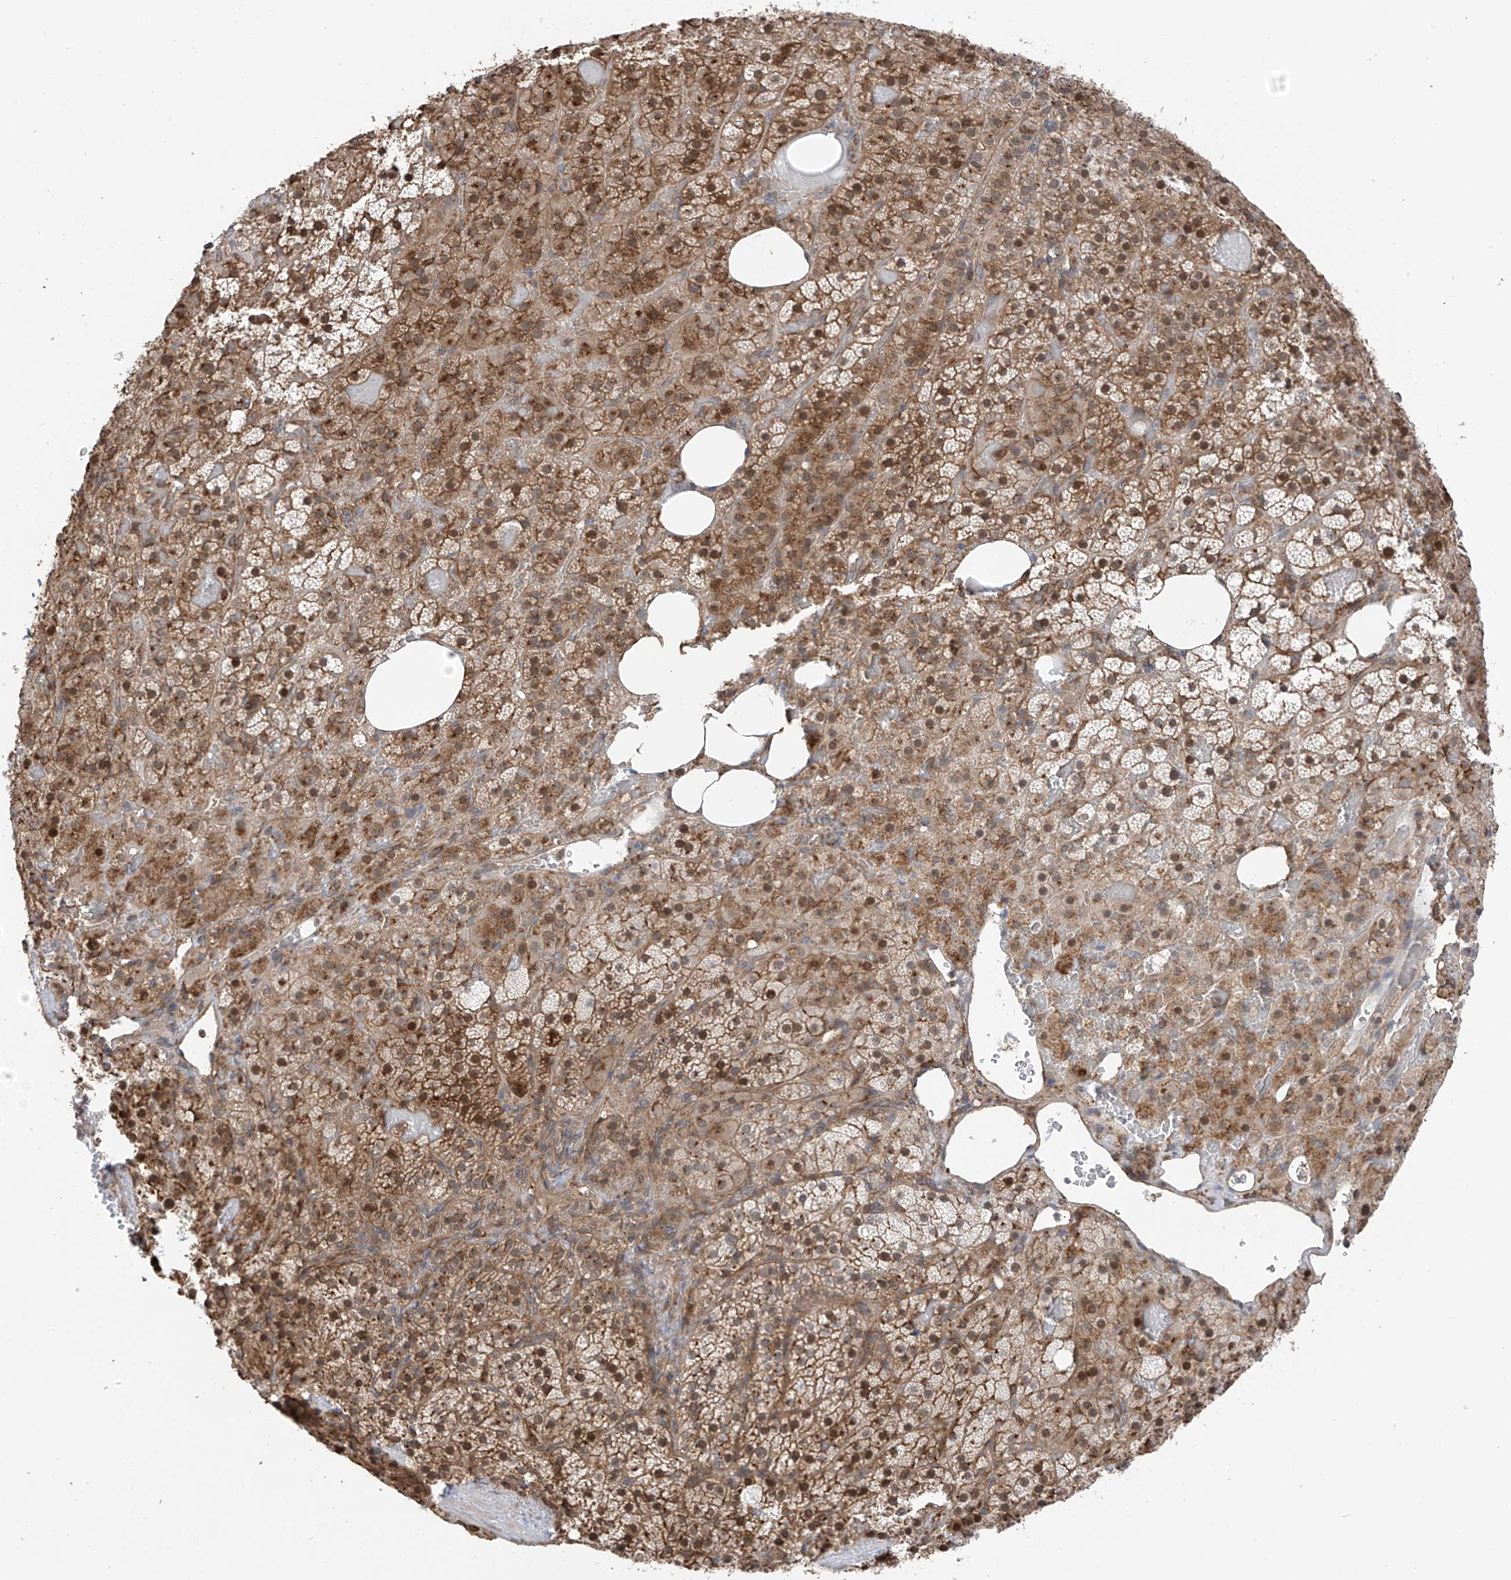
{"staining": {"intensity": "moderate", "quantity": ">75%", "location": "cytoplasmic/membranous,nuclear"}, "tissue": "adrenal gland", "cell_type": "Glandular cells", "image_type": "normal", "snomed": [{"axis": "morphology", "description": "Normal tissue, NOS"}, {"axis": "topography", "description": "Adrenal gland"}], "caption": "Unremarkable adrenal gland exhibits moderate cytoplasmic/membranous,nuclear positivity in about >75% of glandular cells The staining was performed using DAB, with brown indicating positive protein expression. Nuclei are stained blue with hematoxylin..", "gene": "ZNF189", "patient": {"sex": "female", "age": 59}}